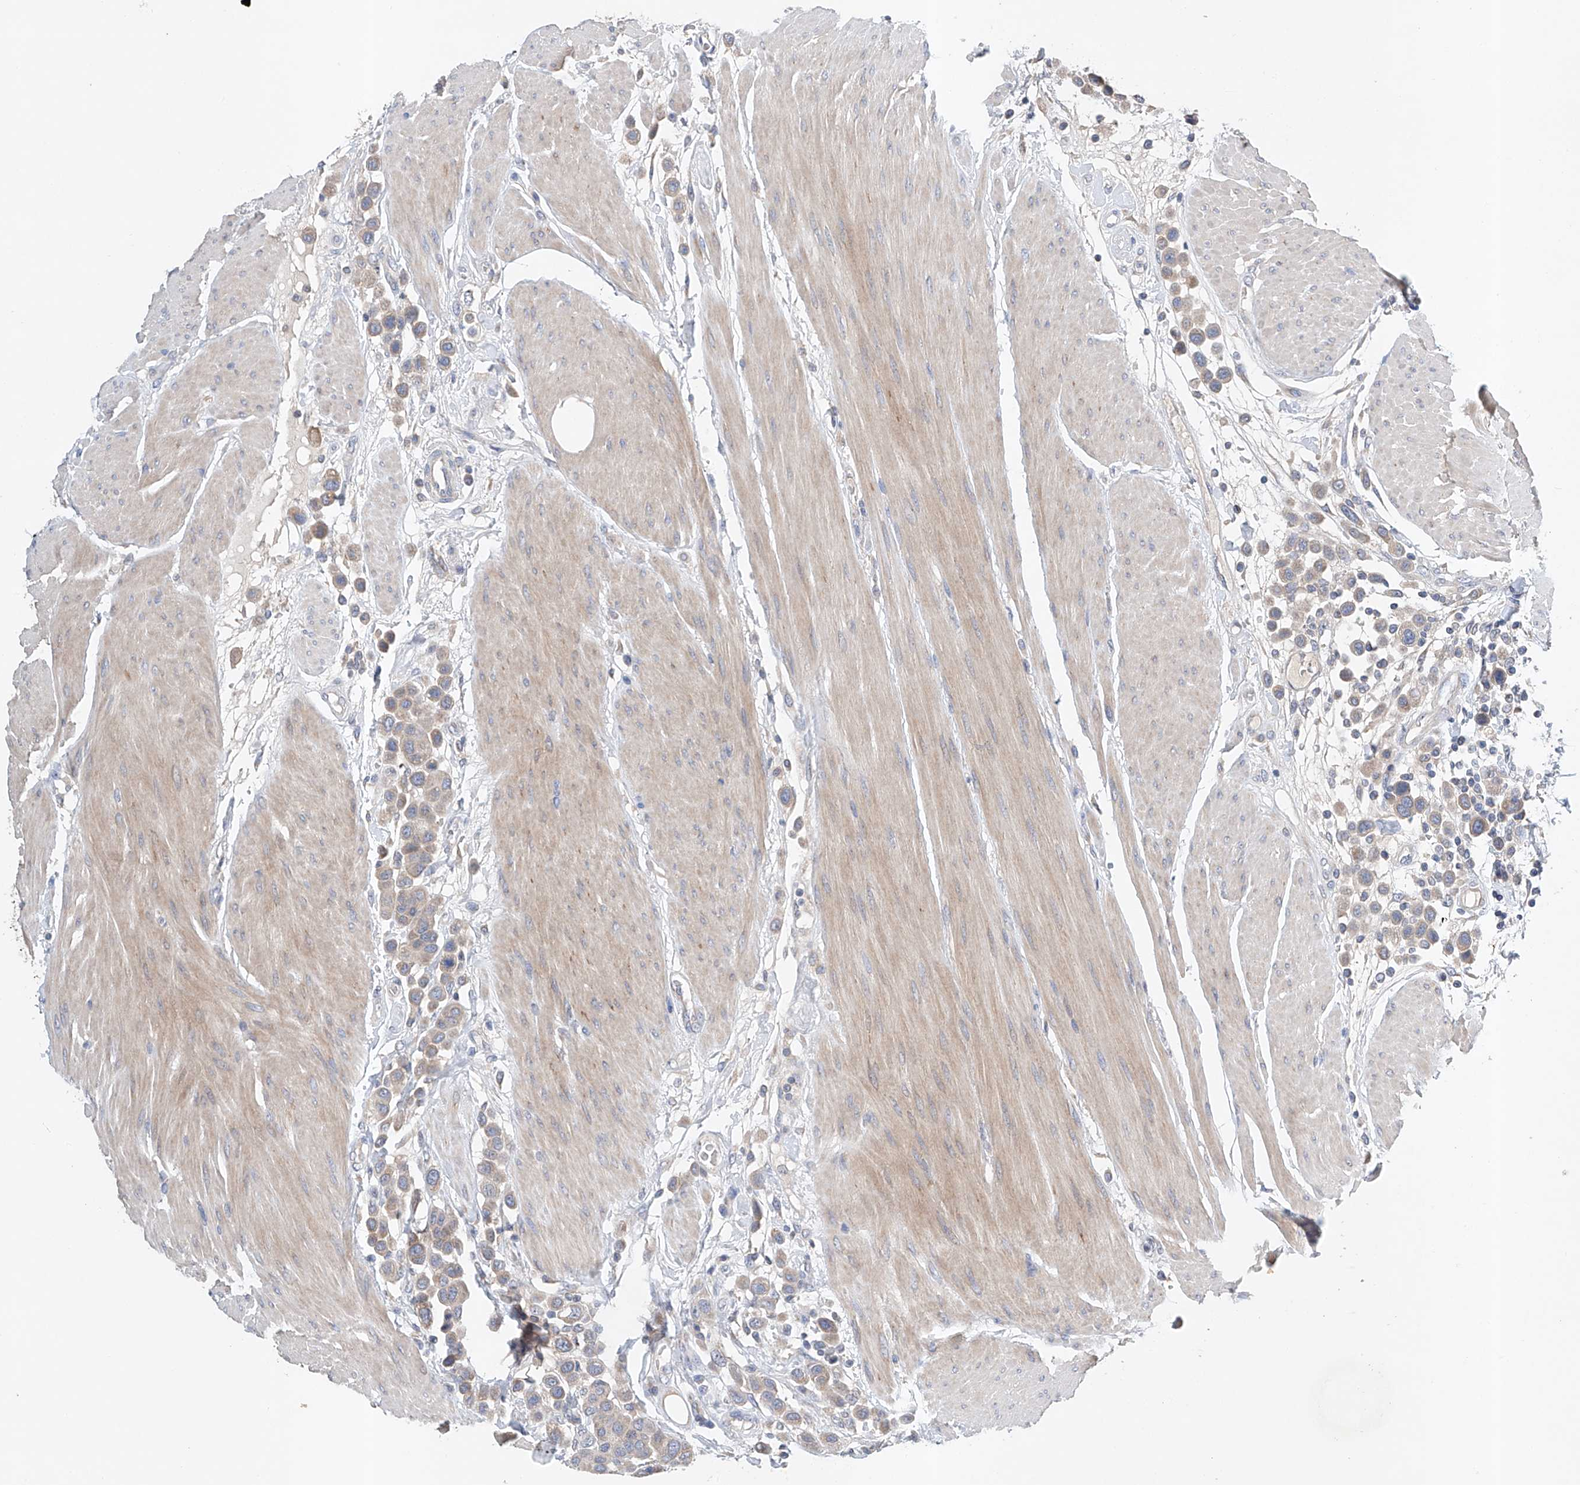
{"staining": {"intensity": "weak", "quantity": ">75%", "location": "cytoplasmic/membranous"}, "tissue": "urothelial cancer", "cell_type": "Tumor cells", "image_type": "cancer", "snomed": [{"axis": "morphology", "description": "Urothelial carcinoma, High grade"}, {"axis": "topography", "description": "Urinary bladder"}], "caption": "Urothelial cancer stained with DAB (3,3'-diaminobenzidine) IHC exhibits low levels of weak cytoplasmic/membranous expression in about >75% of tumor cells.", "gene": "GPC4", "patient": {"sex": "male", "age": 50}}